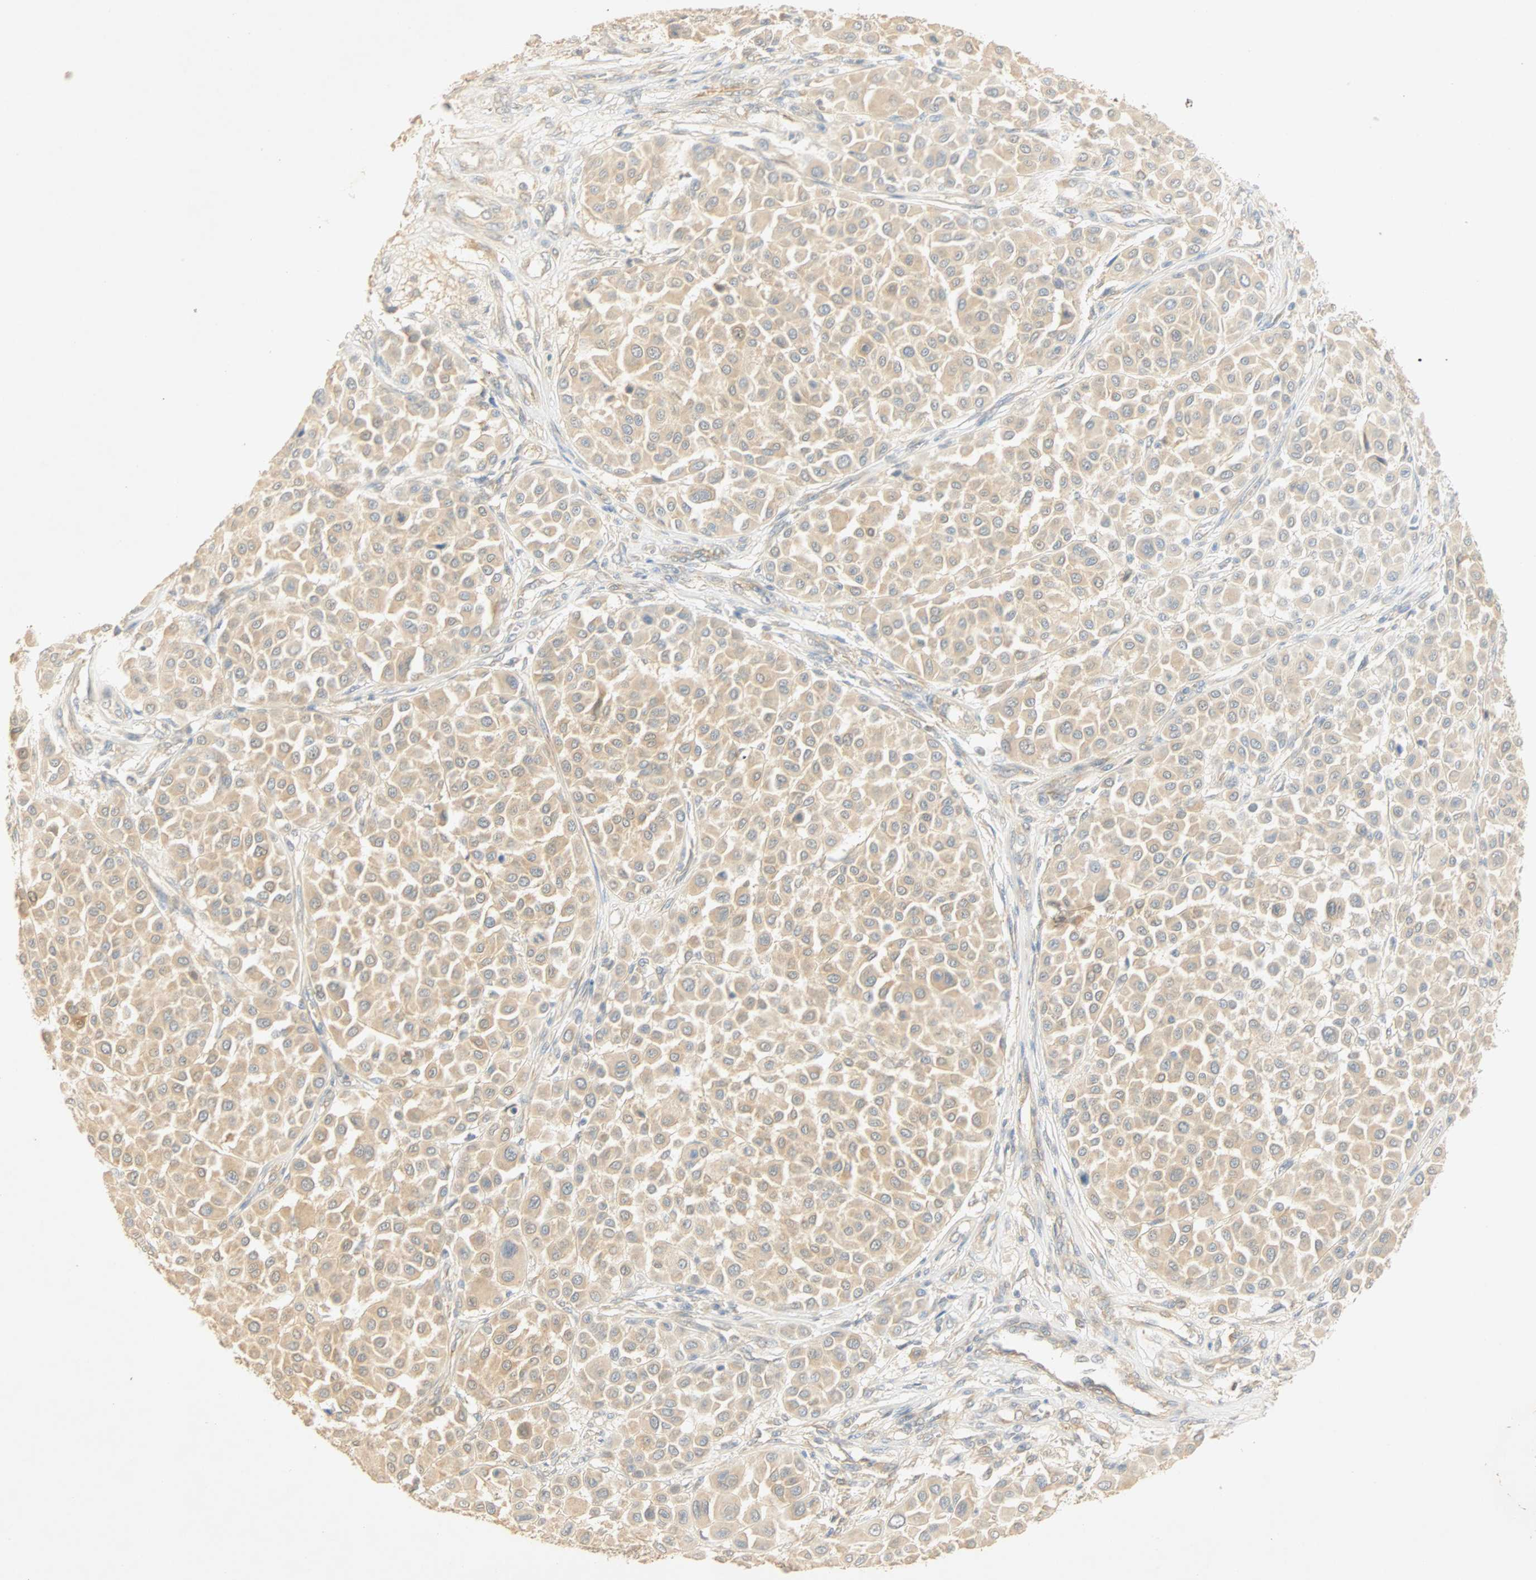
{"staining": {"intensity": "weak", "quantity": "25%-75%", "location": "cytoplasmic/membranous"}, "tissue": "melanoma", "cell_type": "Tumor cells", "image_type": "cancer", "snomed": [{"axis": "morphology", "description": "Malignant melanoma, Metastatic site"}, {"axis": "topography", "description": "Soft tissue"}], "caption": "The immunohistochemical stain shows weak cytoplasmic/membranous staining in tumor cells of malignant melanoma (metastatic site) tissue. Using DAB (brown) and hematoxylin (blue) stains, captured at high magnification using brightfield microscopy.", "gene": "SELENBP1", "patient": {"sex": "male", "age": 41}}